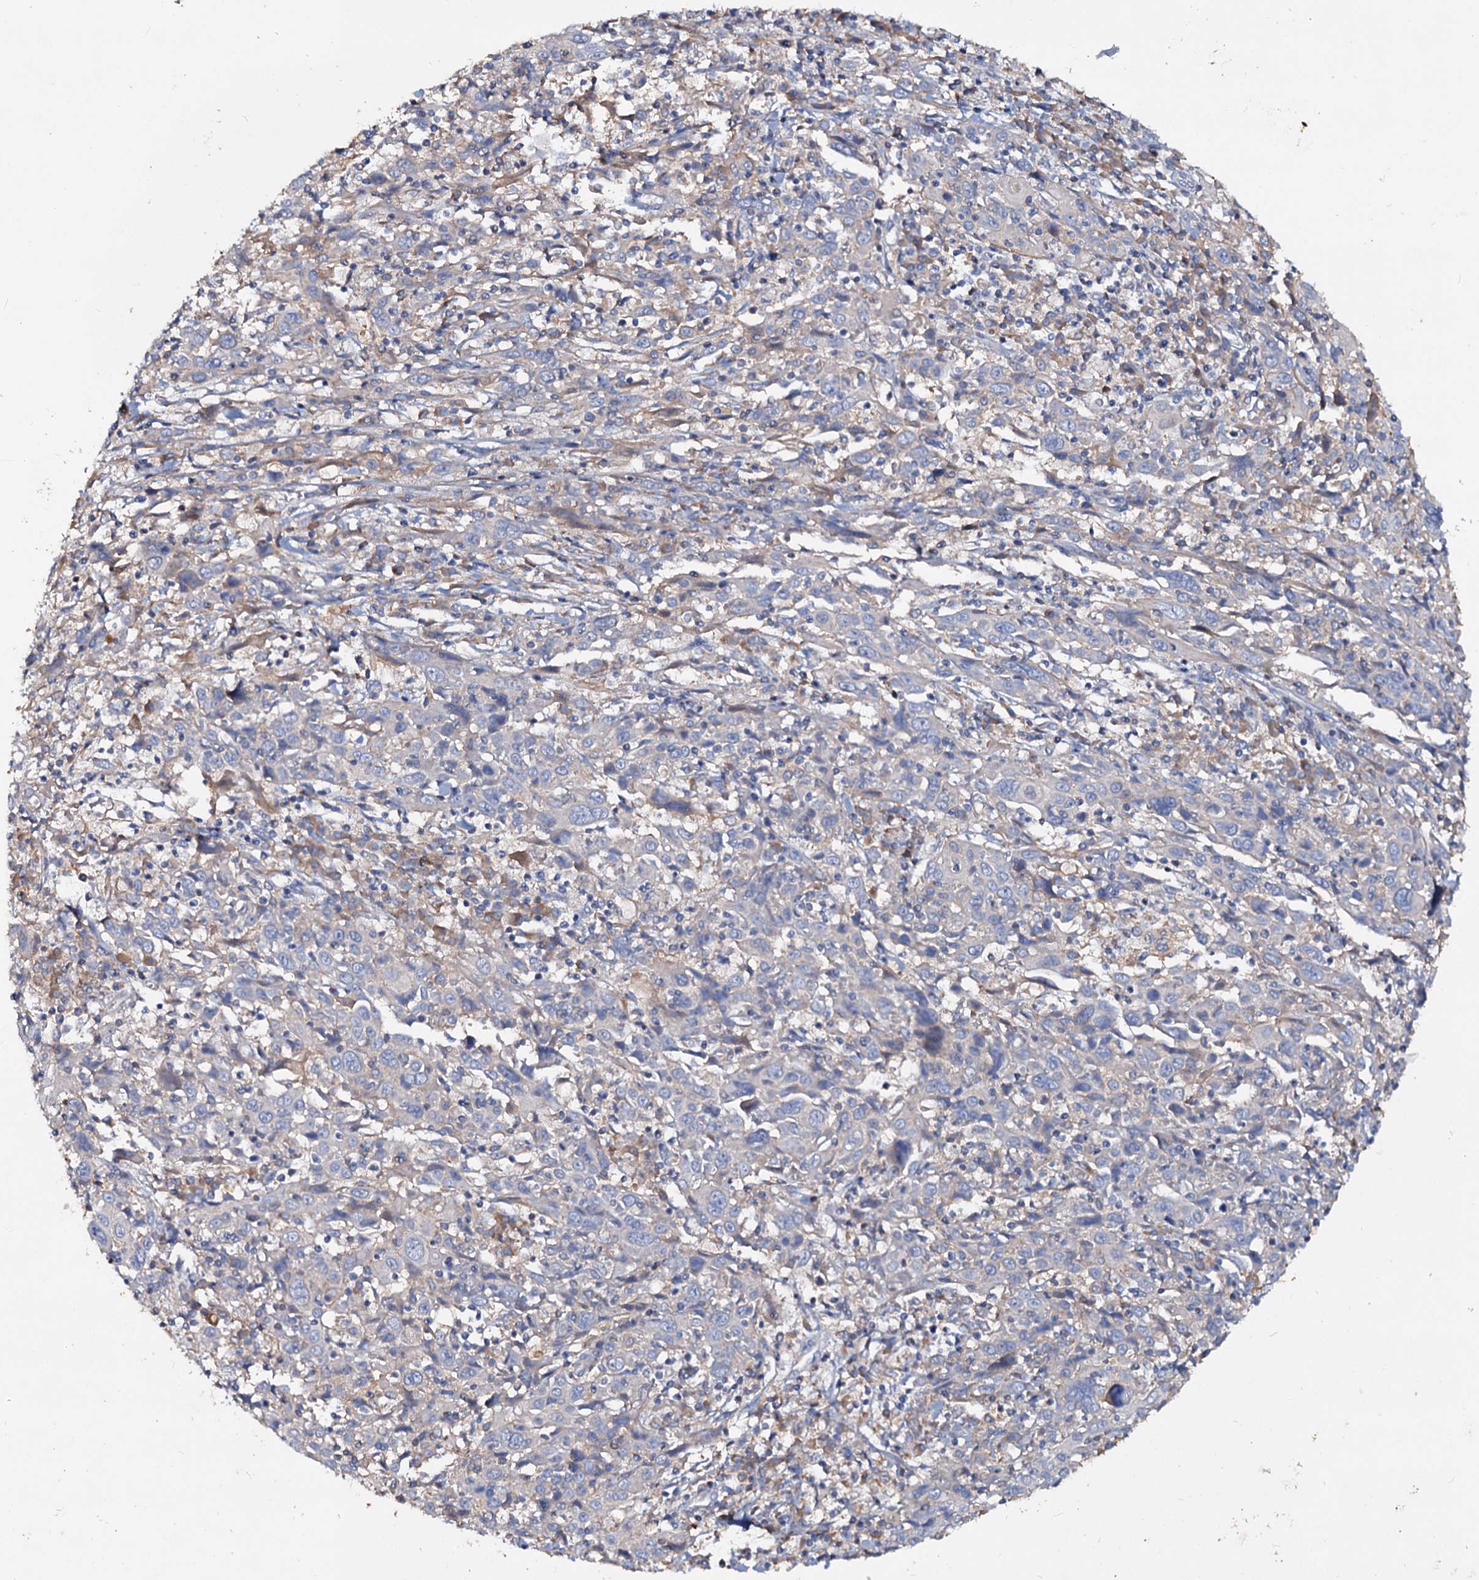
{"staining": {"intensity": "moderate", "quantity": "<25%", "location": "cytoplasmic/membranous"}, "tissue": "cervical cancer", "cell_type": "Tumor cells", "image_type": "cancer", "snomed": [{"axis": "morphology", "description": "Squamous cell carcinoma, NOS"}, {"axis": "topography", "description": "Cervix"}], "caption": "Immunohistochemistry (IHC) micrograph of cervical squamous cell carcinoma stained for a protein (brown), which displays low levels of moderate cytoplasmic/membranous staining in approximately <25% of tumor cells.", "gene": "ACY3", "patient": {"sex": "female", "age": 46}}